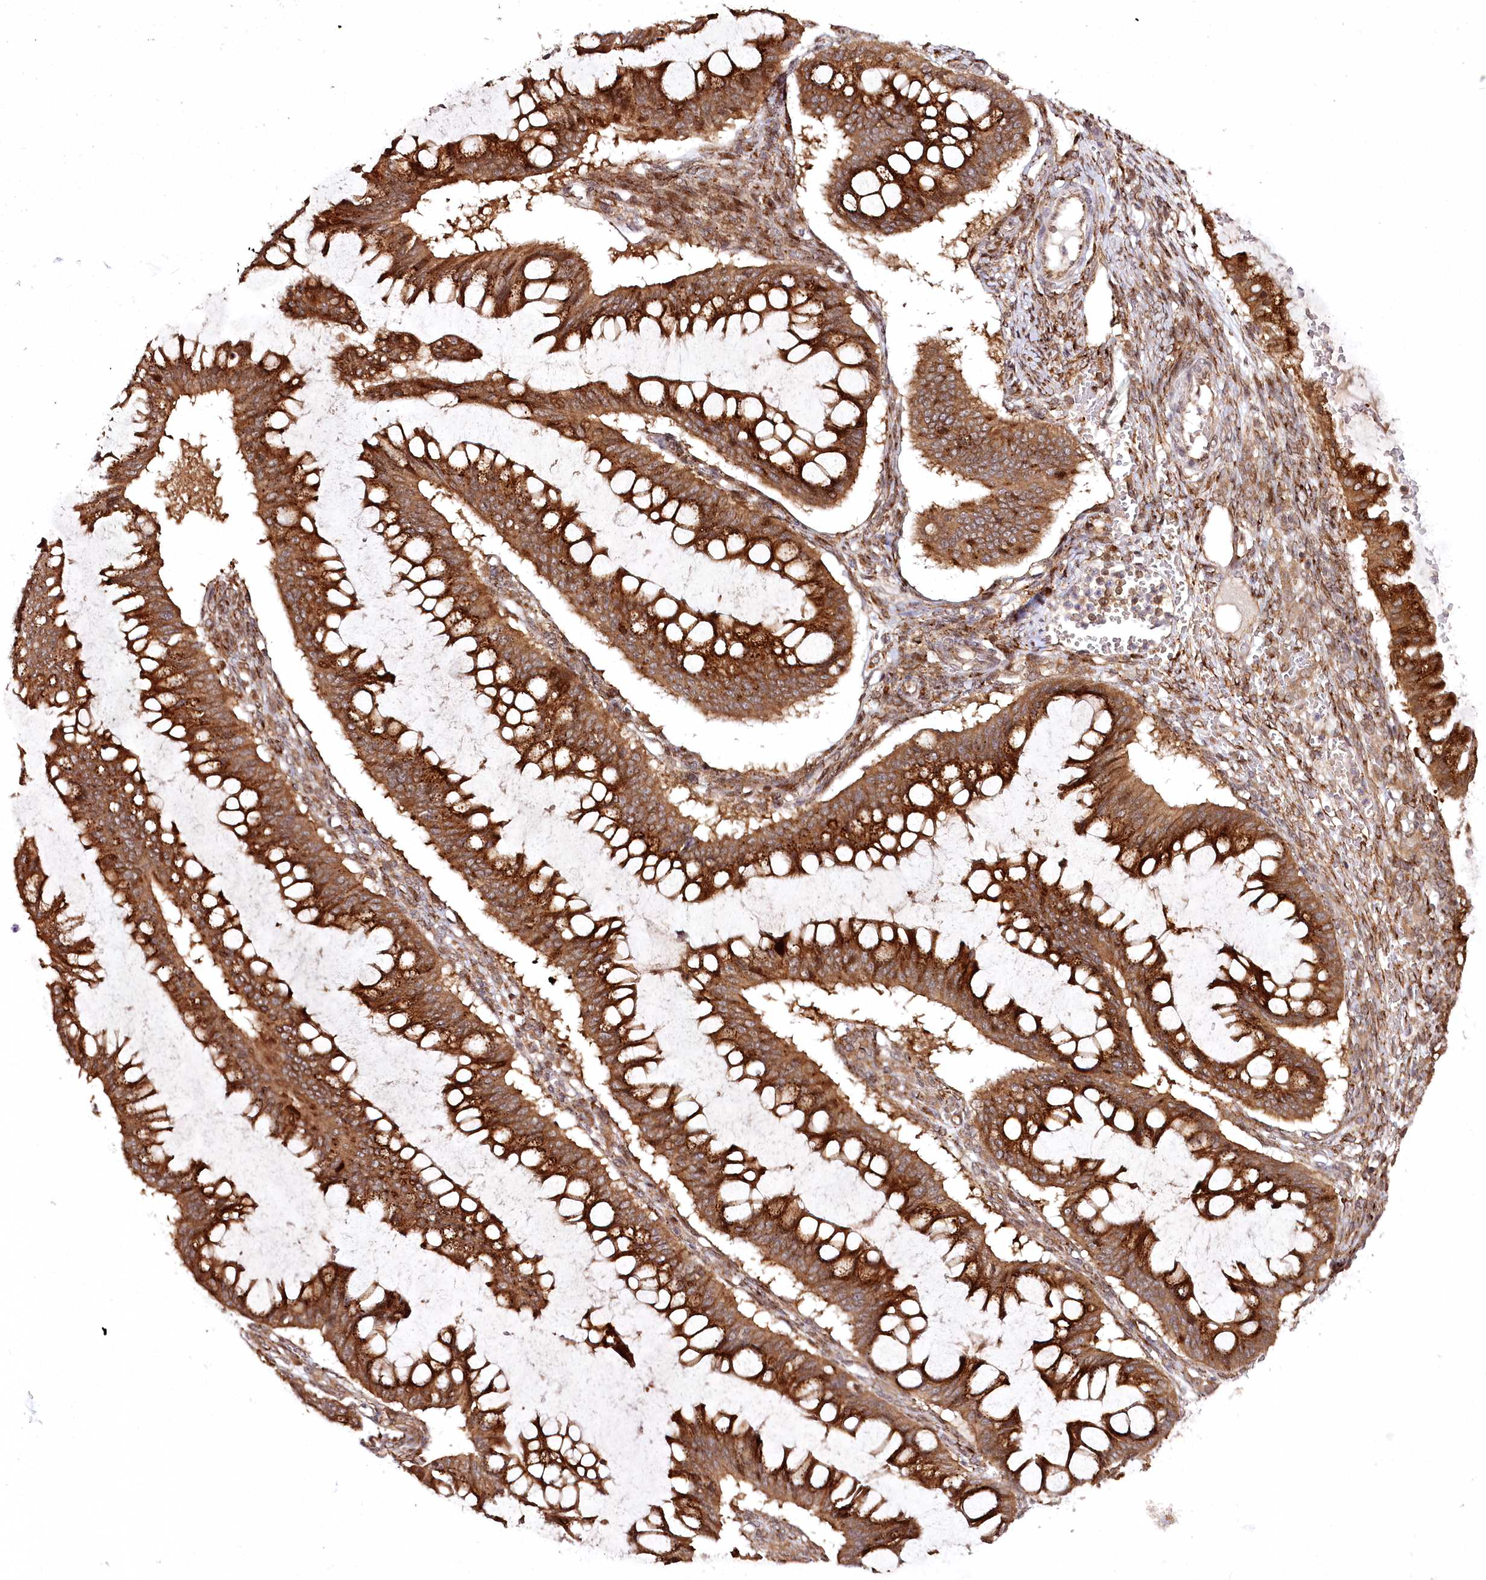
{"staining": {"intensity": "strong", "quantity": ">75%", "location": "cytoplasmic/membranous"}, "tissue": "ovarian cancer", "cell_type": "Tumor cells", "image_type": "cancer", "snomed": [{"axis": "morphology", "description": "Cystadenocarcinoma, mucinous, NOS"}, {"axis": "topography", "description": "Ovary"}], "caption": "IHC histopathology image of neoplastic tissue: ovarian mucinous cystadenocarcinoma stained using immunohistochemistry (IHC) demonstrates high levels of strong protein expression localized specifically in the cytoplasmic/membranous of tumor cells, appearing as a cytoplasmic/membranous brown color.", "gene": "COPG1", "patient": {"sex": "female", "age": 73}}